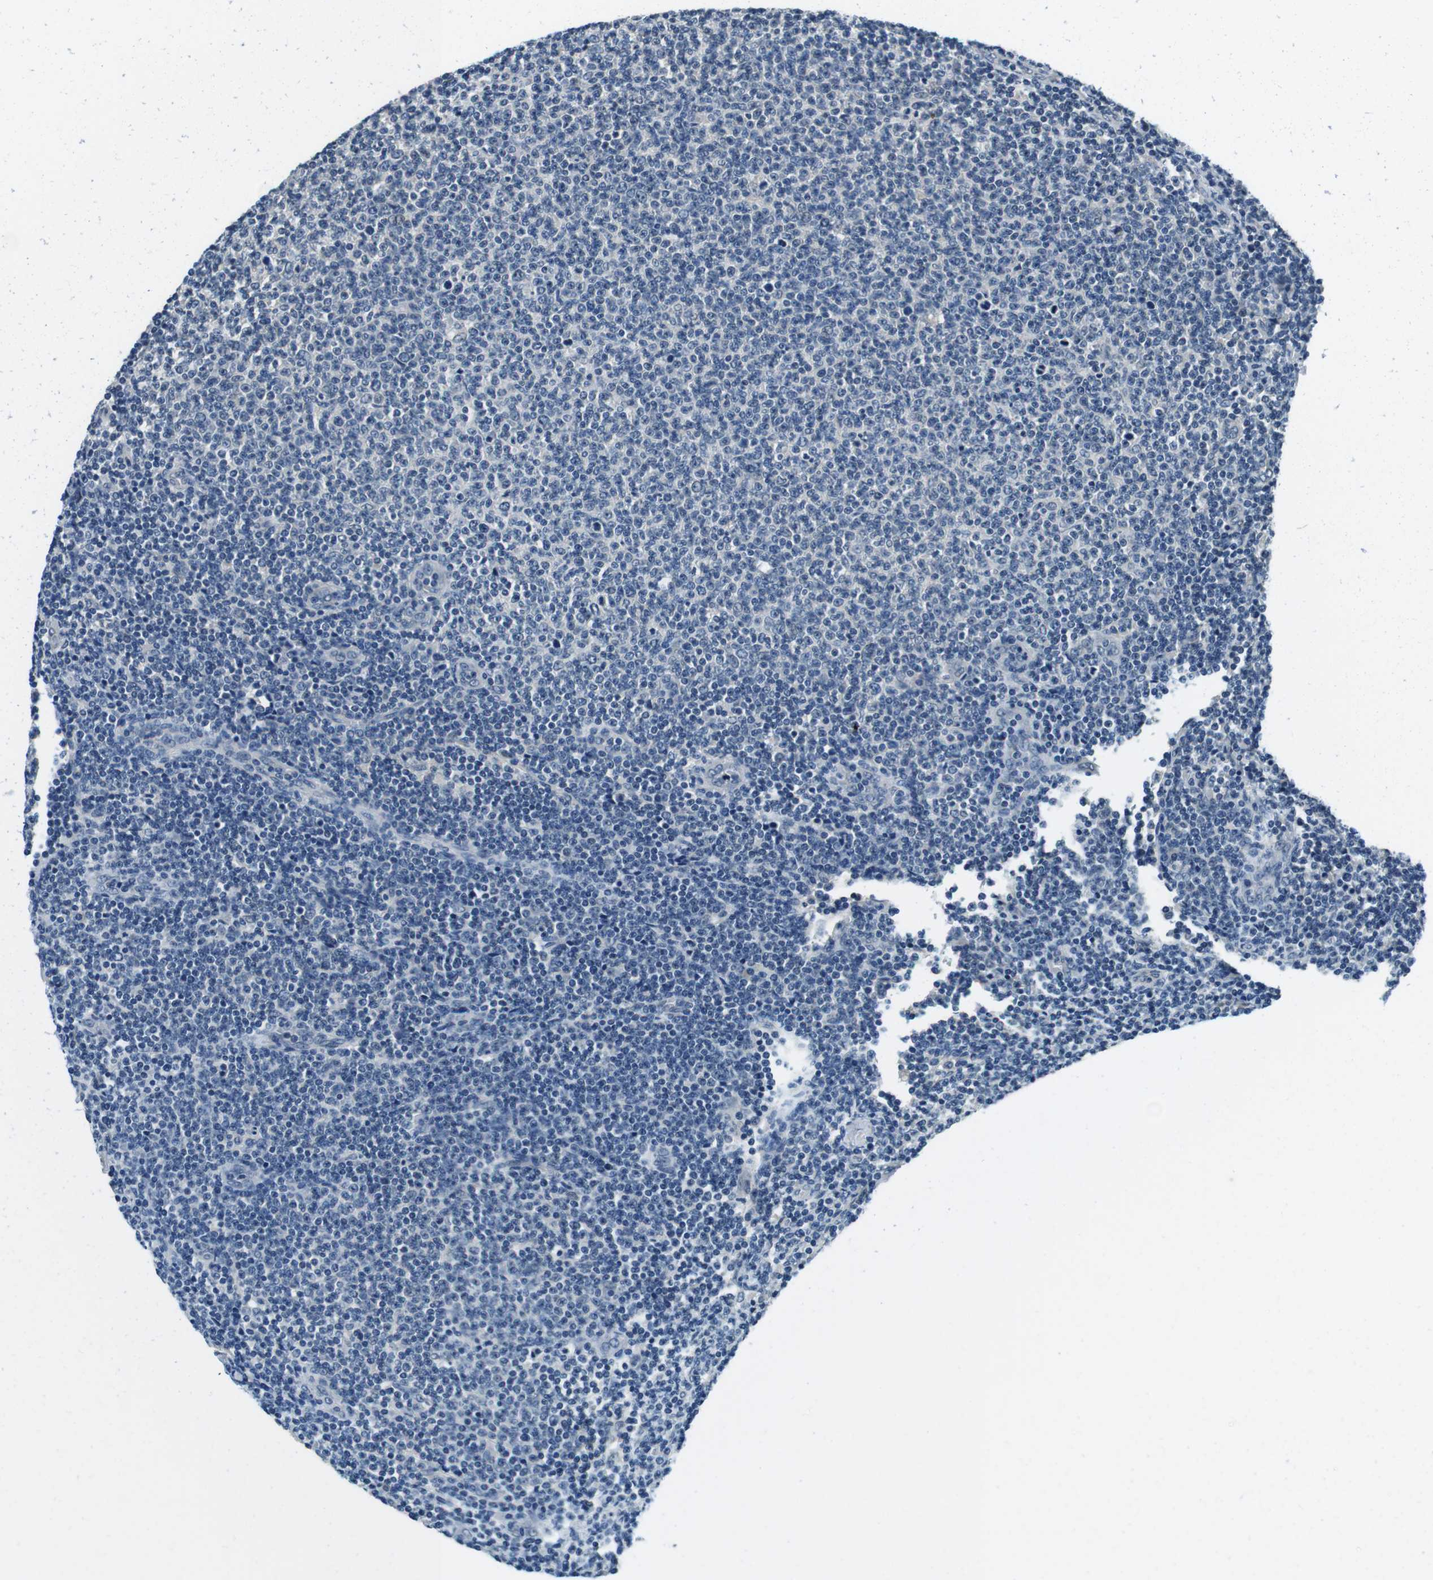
{"staining": {"intensity": "negative", "quantity": "none", "location": "none"}, "tissue": "lymphoma", "cell_type": "Tumor cells", "image_type": "cancer", "snomed": [{"axis": "morphology", "description": "Malignant lymphoma, non-Hodgkin's type, Low grade"}, {"axis": "topography", "description": "Lymph node"}], "caption": "A micrograph of lymphoma stained for a protein shows no brown staining in tumor cells.", "gene": "DTNA", "patient": {"sex": "male", "age": 66}}